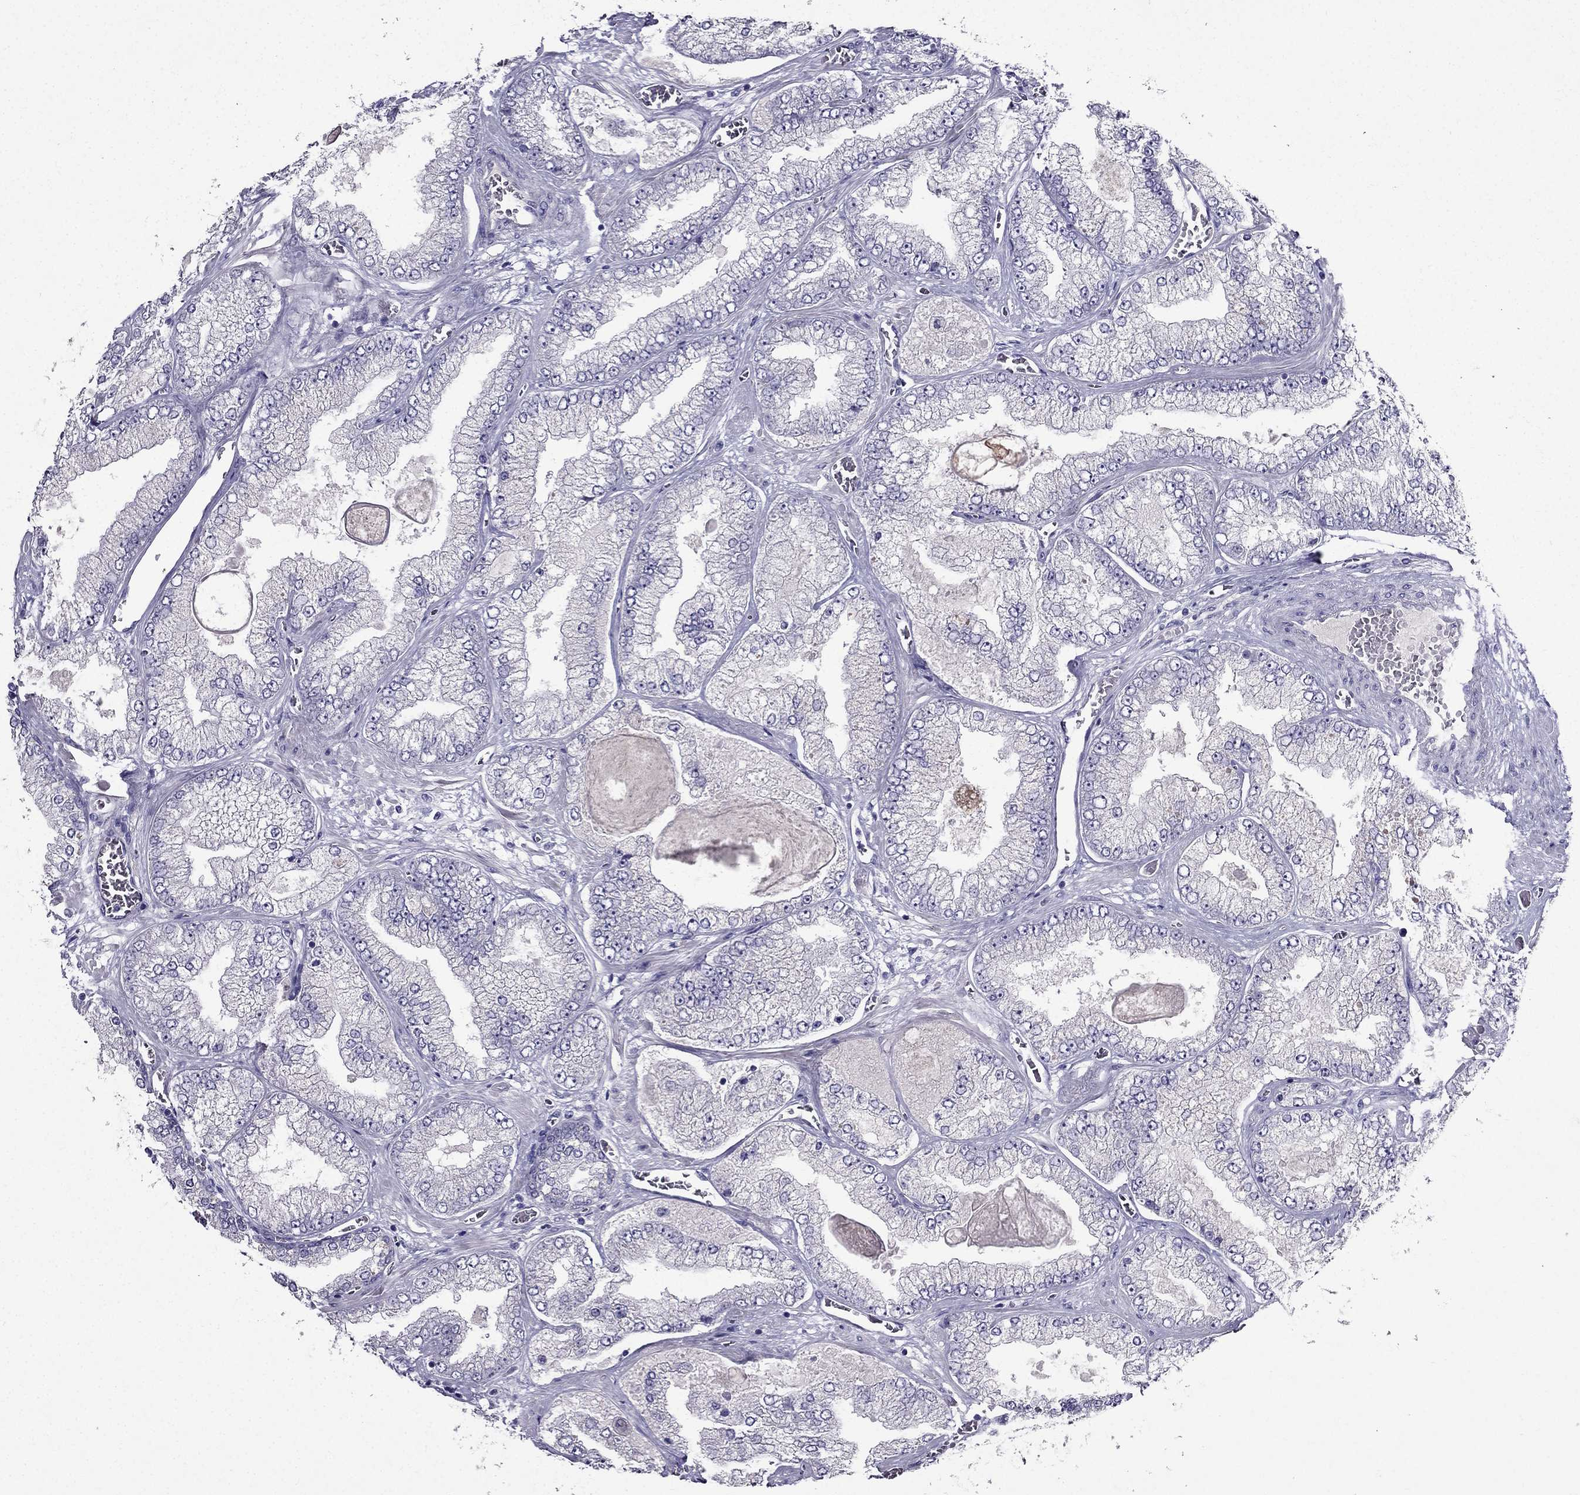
{"staining": {"intensity": "negative", "quantity": "none", "location": "none"}, "tissue": "prostate cancer", "cell_type": "Tumor cells", "image_type": "cancer", "snomed": [{"axis": "morphology", "description": "Adenocarcinoma, Low grade"}, {"axis": "topography", "description": "Prostate"}], "caption": "This photomicrograph is of prostate cancer (adenocarcinoma (low-grade)) stained with IHC to label a protein in brown with the nuclei are counter-stained blue. There is no expression in tumor cells.", "gene": "DUSP15", "patient": {"sex": "male", "age": 57}}